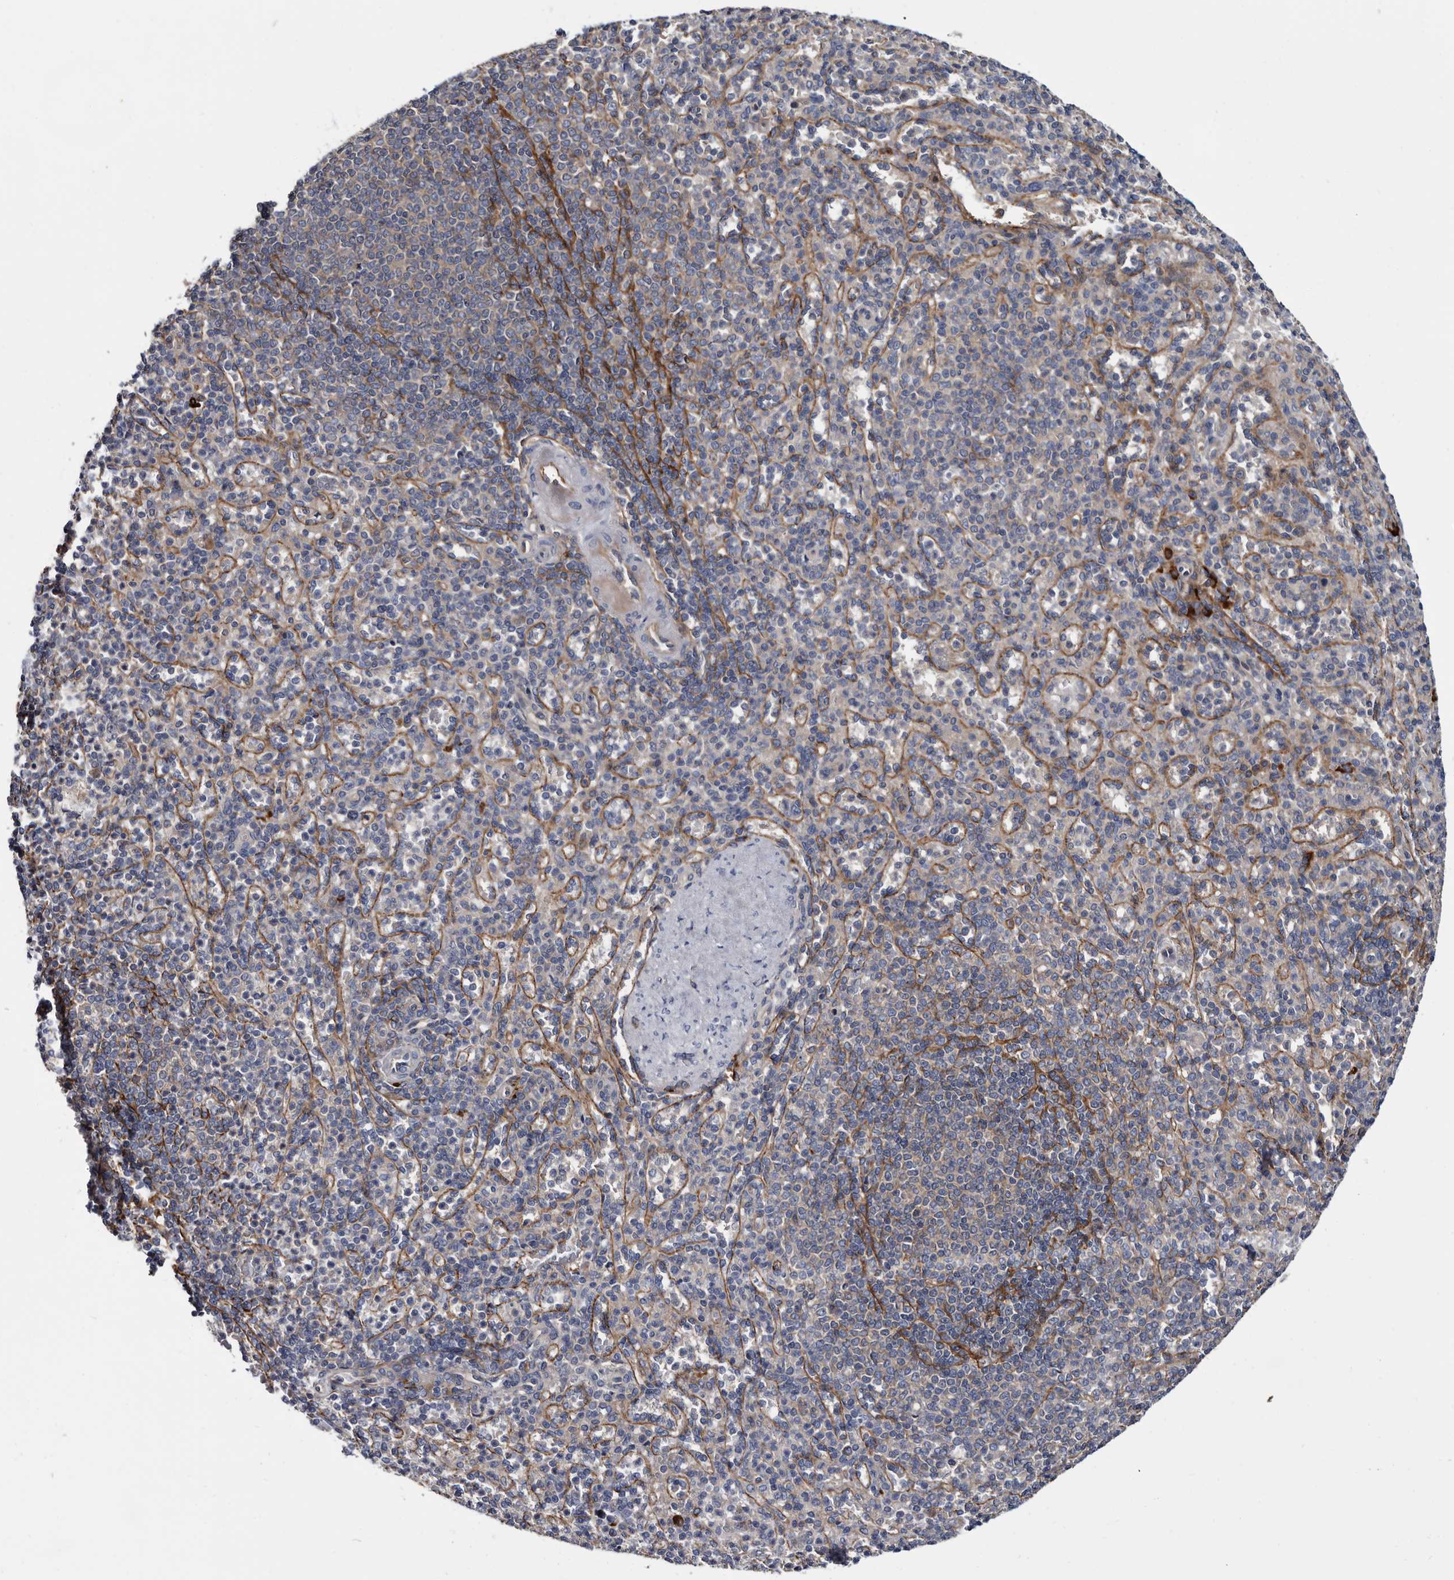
{"staining": {"intensity": "negative", "quantity": "none", "location": "none"}, "tissue": "spleen", "cell_type": "Cells in red pulp", "image_type": "normal", "snomed": [{"axis": "morphology", "description": "Normal tissue, NOS"}, {"axis": "topography", "description": "Spleen"}], "caption": "An image of spleen stained for a protein reveals no brown staining in cells in red pulp.", "gene": "TSPAN17", "patient": {"sex": "female", "age": 74}}